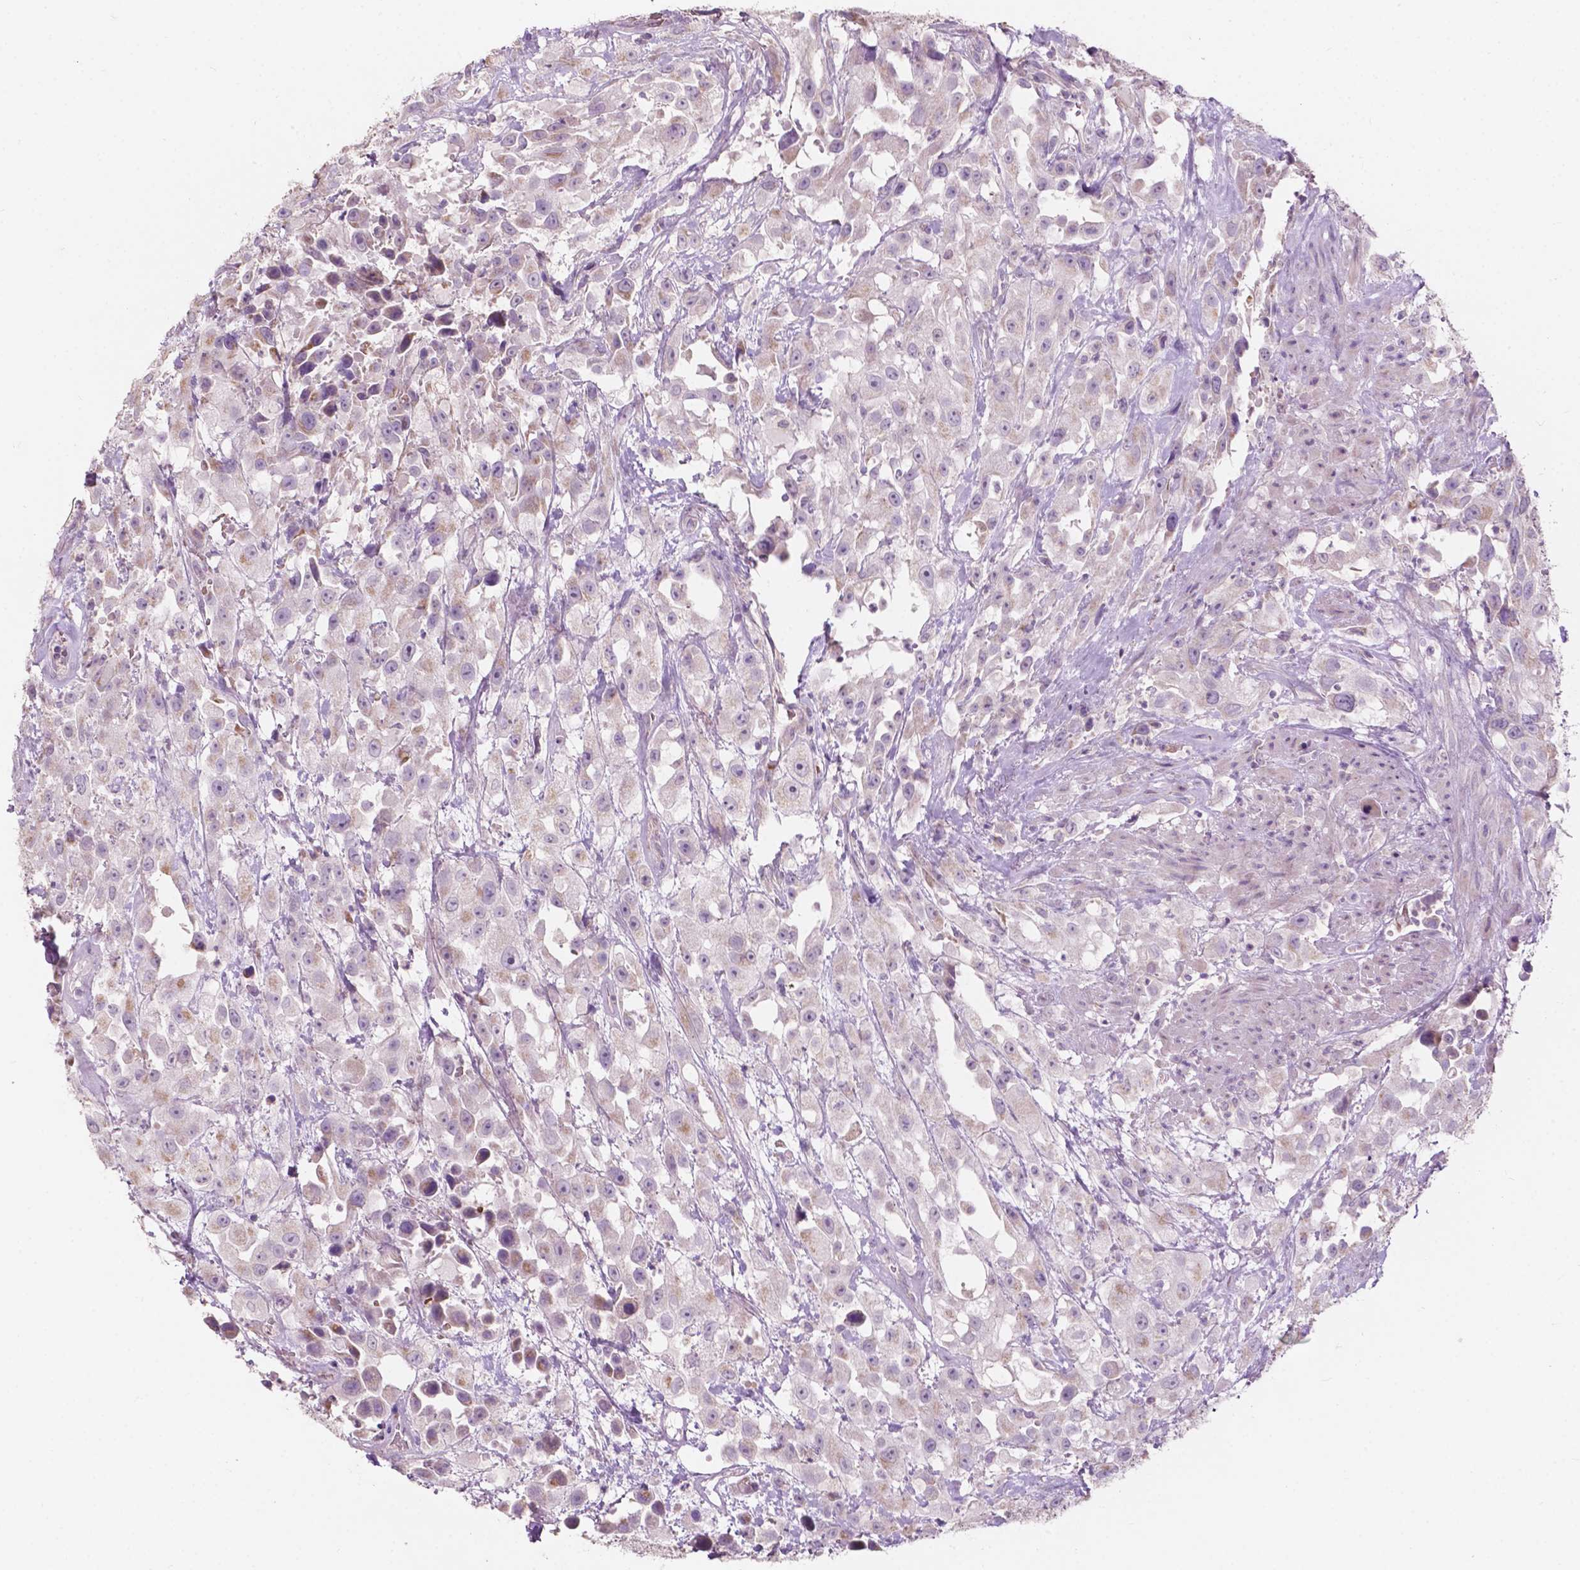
{"staining": {"intensity": "negative", "quantity": "none", "location": "none"}, "tissue": "urothelial cancer", "cell_type": "Tumor cells", "image_type": "cancer", "snomed": [{"axis": "morphology", "description": "Urothelial carcinoma, High grade"}, {"axis": "topography", "description": "Urinary bladder"}], "caption": "Protein analysis of urothelial carcinoma (high-grade) reveals no significant staining in tumor cells.", "gene": "NDUFS1", "patient": {"sex": "male", "age": 79}}